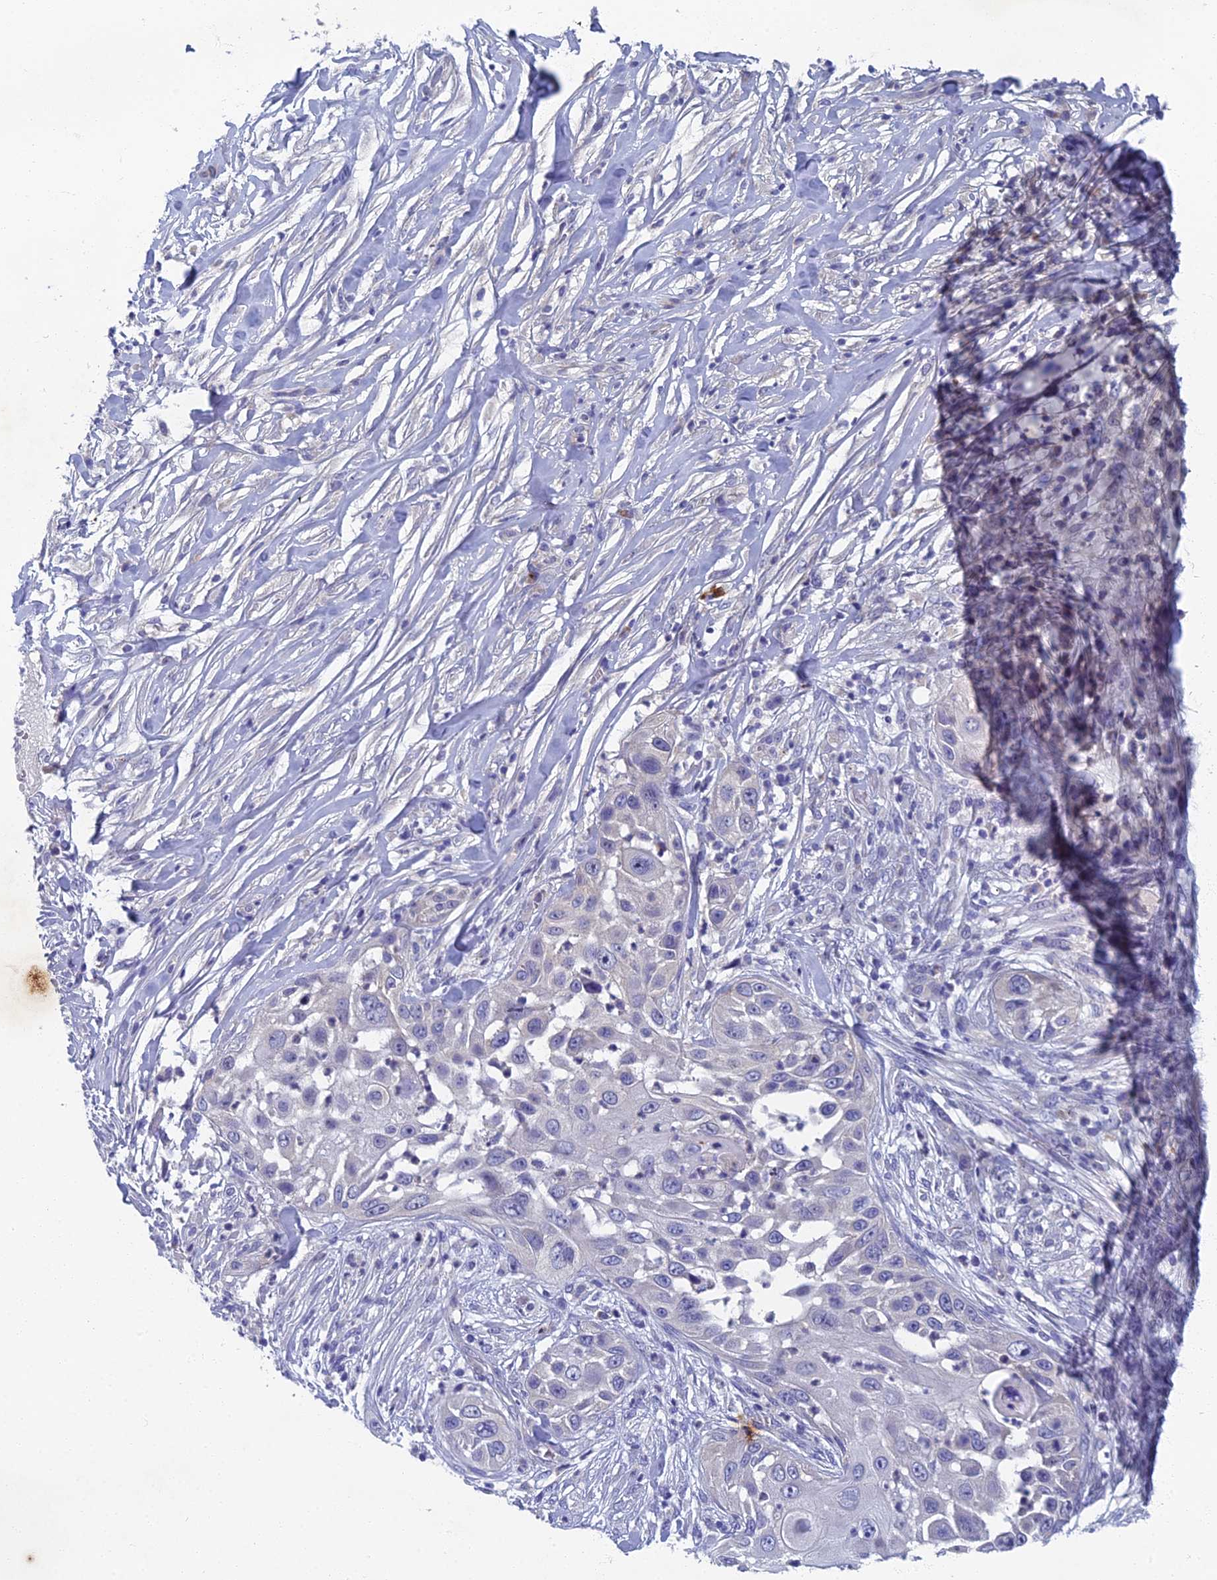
{"staining": {"intensity": "negative", "quantity": "none", "location": "none"}, "tissue": "skin cancer", "cell_type": "Tumor cells", "image_type": "cancer", "snomed": [{"axis": "morphology", "description": "Squamous cell carcinoma, NOS"}, {"axis": "topography", "description": "Skin"}], "caption": "Tumor cells are negative for protein expression in human squamous cell carcinoma (skin). (DAB immunohistochemistry, high magnification).", "gene": "SPIN4", "patient": {"sex": "female", "age": 44}}